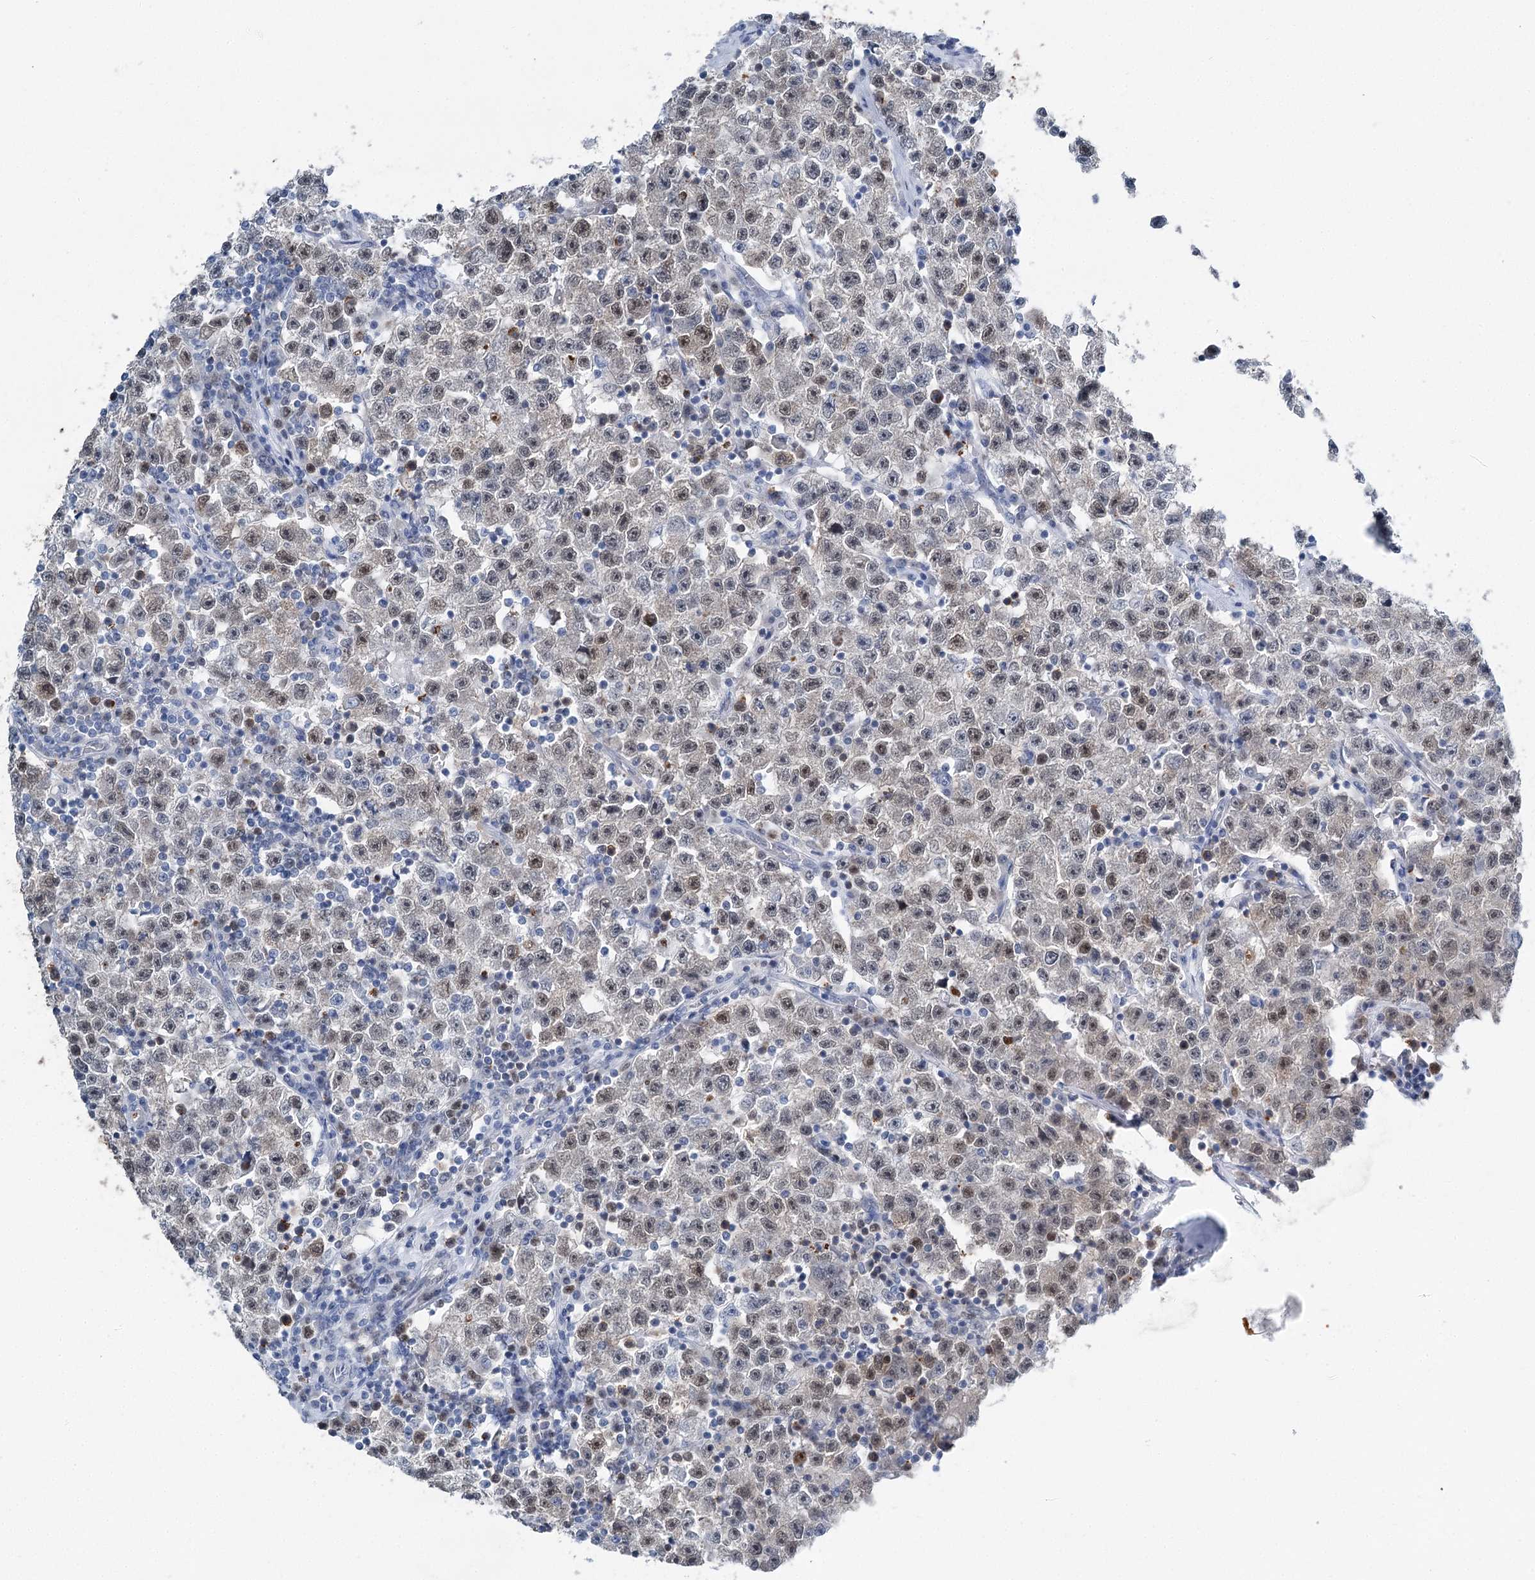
{"staining": {"intensity": "weak", "quantity": "25%-75%", "location": "nuclear"}, "tissue": "testis cancer", "cell_type": "Tumor cells", "image_type": "cancer", "snomed": [{"axis": "morphology", "description": "Seminoma, NOS"}, {"axis": "topography", "description": "Testis"}], "caption": "Protein staining displays weak nuclear positivity in about 25%-75% of tumor cells in testis cancer (seminoma). (DAB IHC with brightfield microscopy, high magnification).", "gene": "HAT1", "patient": {"sex": "male", "age": 22}}